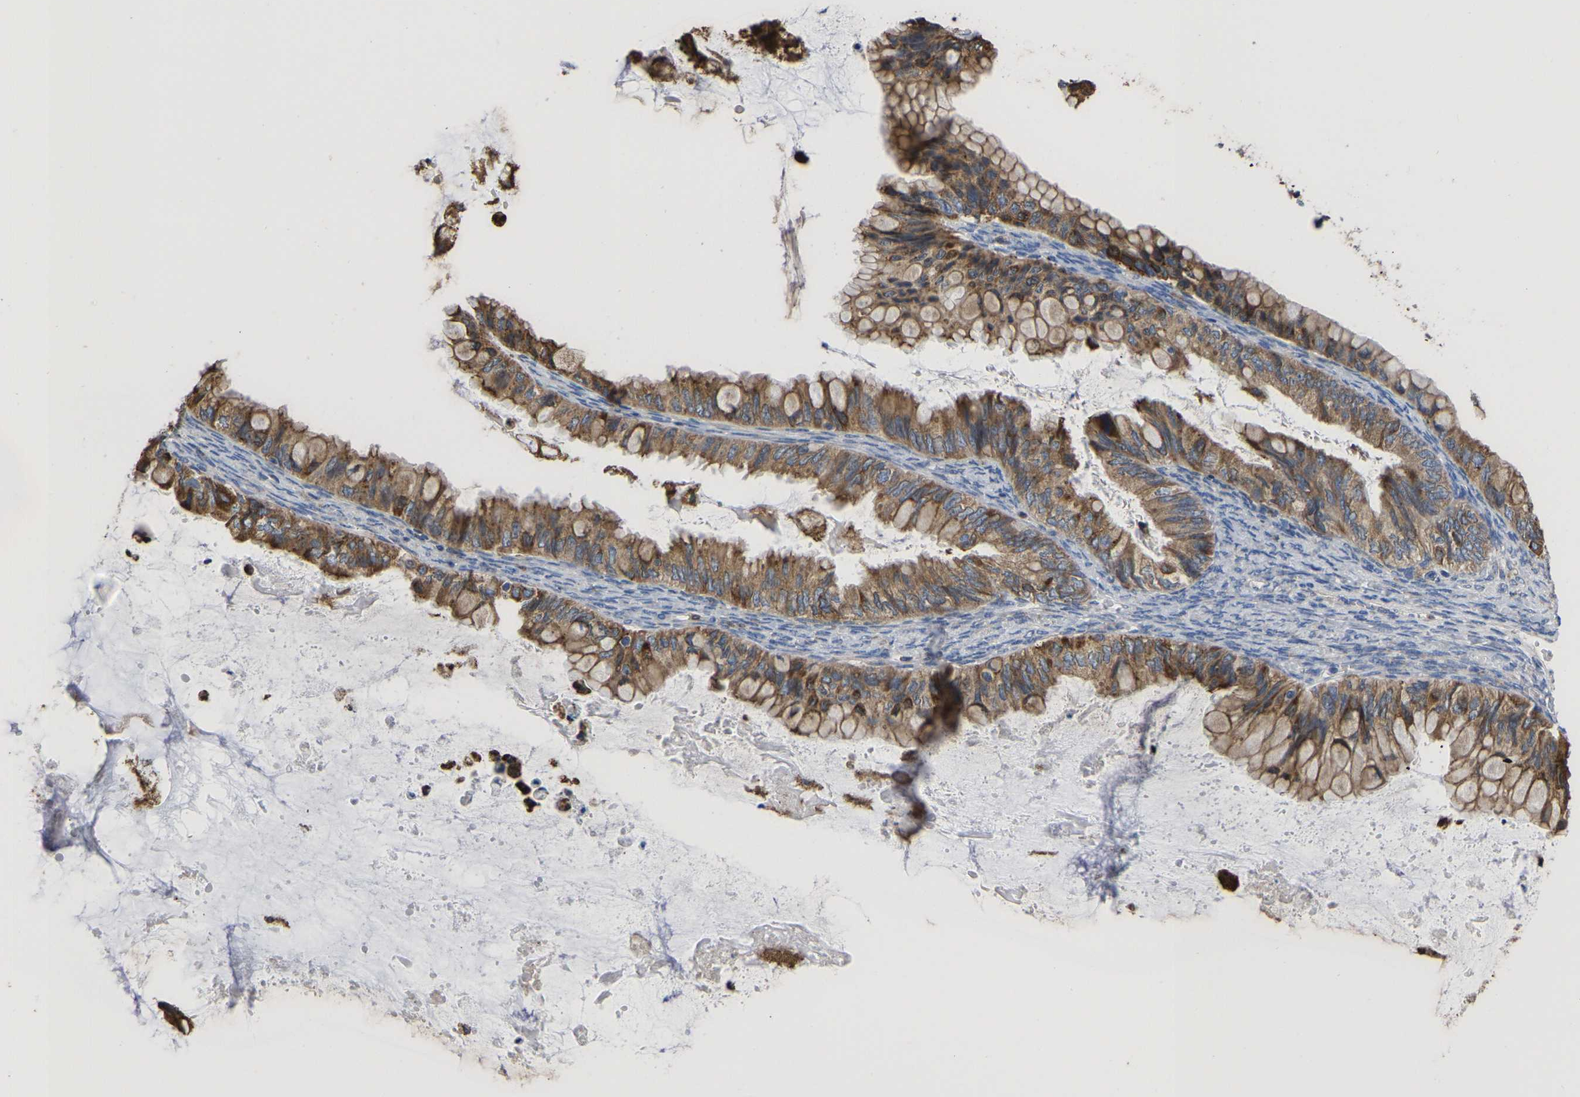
{"staining": {"intensity": "moderate", "quantity": ">75%", "location": "cytoplasmic/membranous"}, "tissue": "ovarian cancer", "cell_type": "Tumor cells", "image_type": "cancer", "snomed": [{"axis": "morphology", "description": "Cystadenocarcinoma, mucinous, NOS"}, {"axis": "topography", "description": "Ovary"}], "caption": "Moderate cytoplasmic/membranous protein expression is identified in about >75% of tumor cells in ovarian cancer (mucinous cystadenocarcinoma).", "gene": "P4HB", "patient": {"sex": "female", "age": 80}}